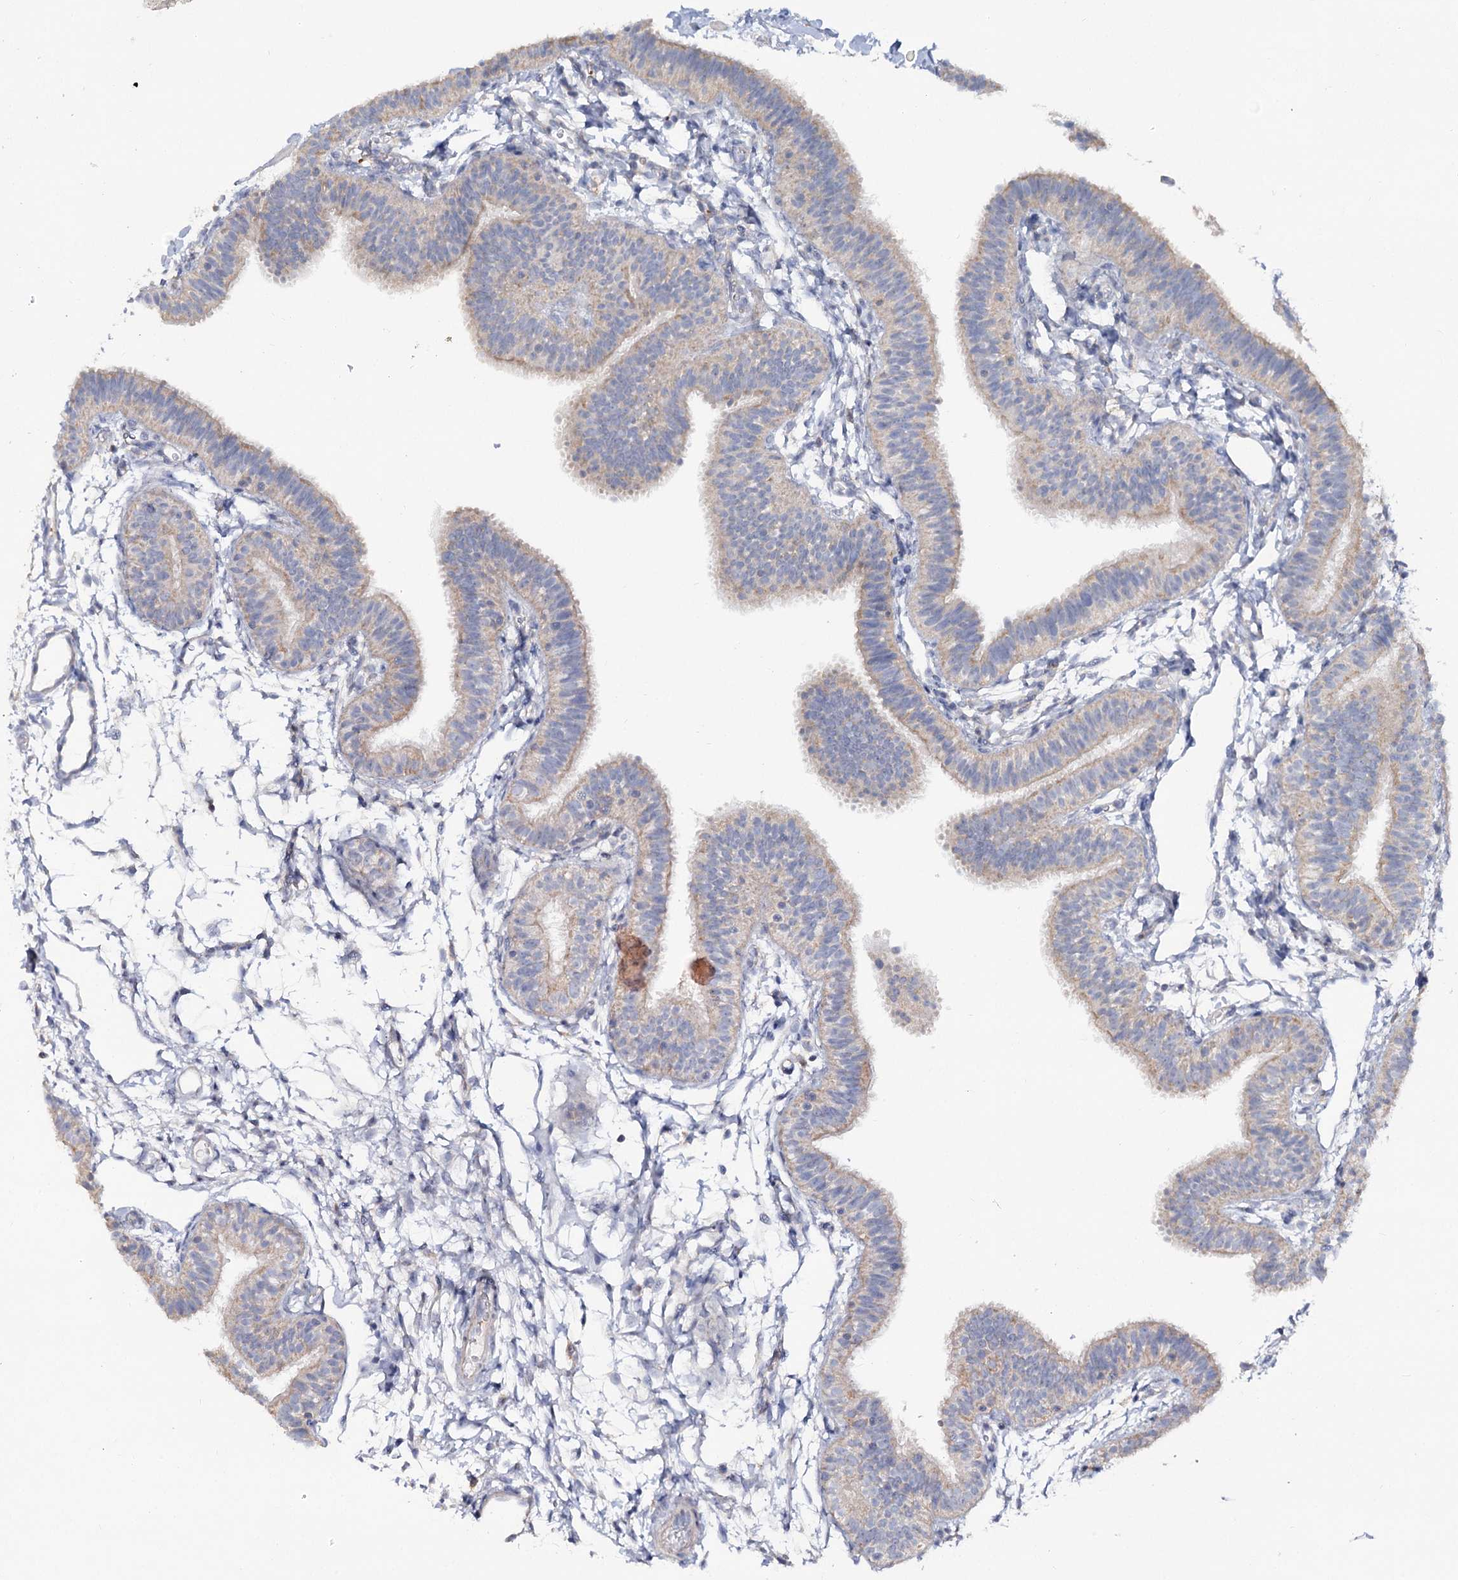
{"staining": {"intensity": "weak", "quantity": "25%-75%", "location": "cytoplasmic/membranous"}, "tissue": "fallopian tube", "cell_type": "Glandular cells", "image_type": "normal", "snomed": [{"axis": "morphology", "description": "Normal tissue, NOS"}, {"axis": "topography", "description": "Fallopian tube"}], "caption": "Immunohistochemical staining of normal fallopian tube demonstrates low levels of weak cytoplasmic/membranous expression in approximately 25%-75% of glandular cells.", "gene": "TMEM187", "patient": {"sex": "female", "age": 35}}